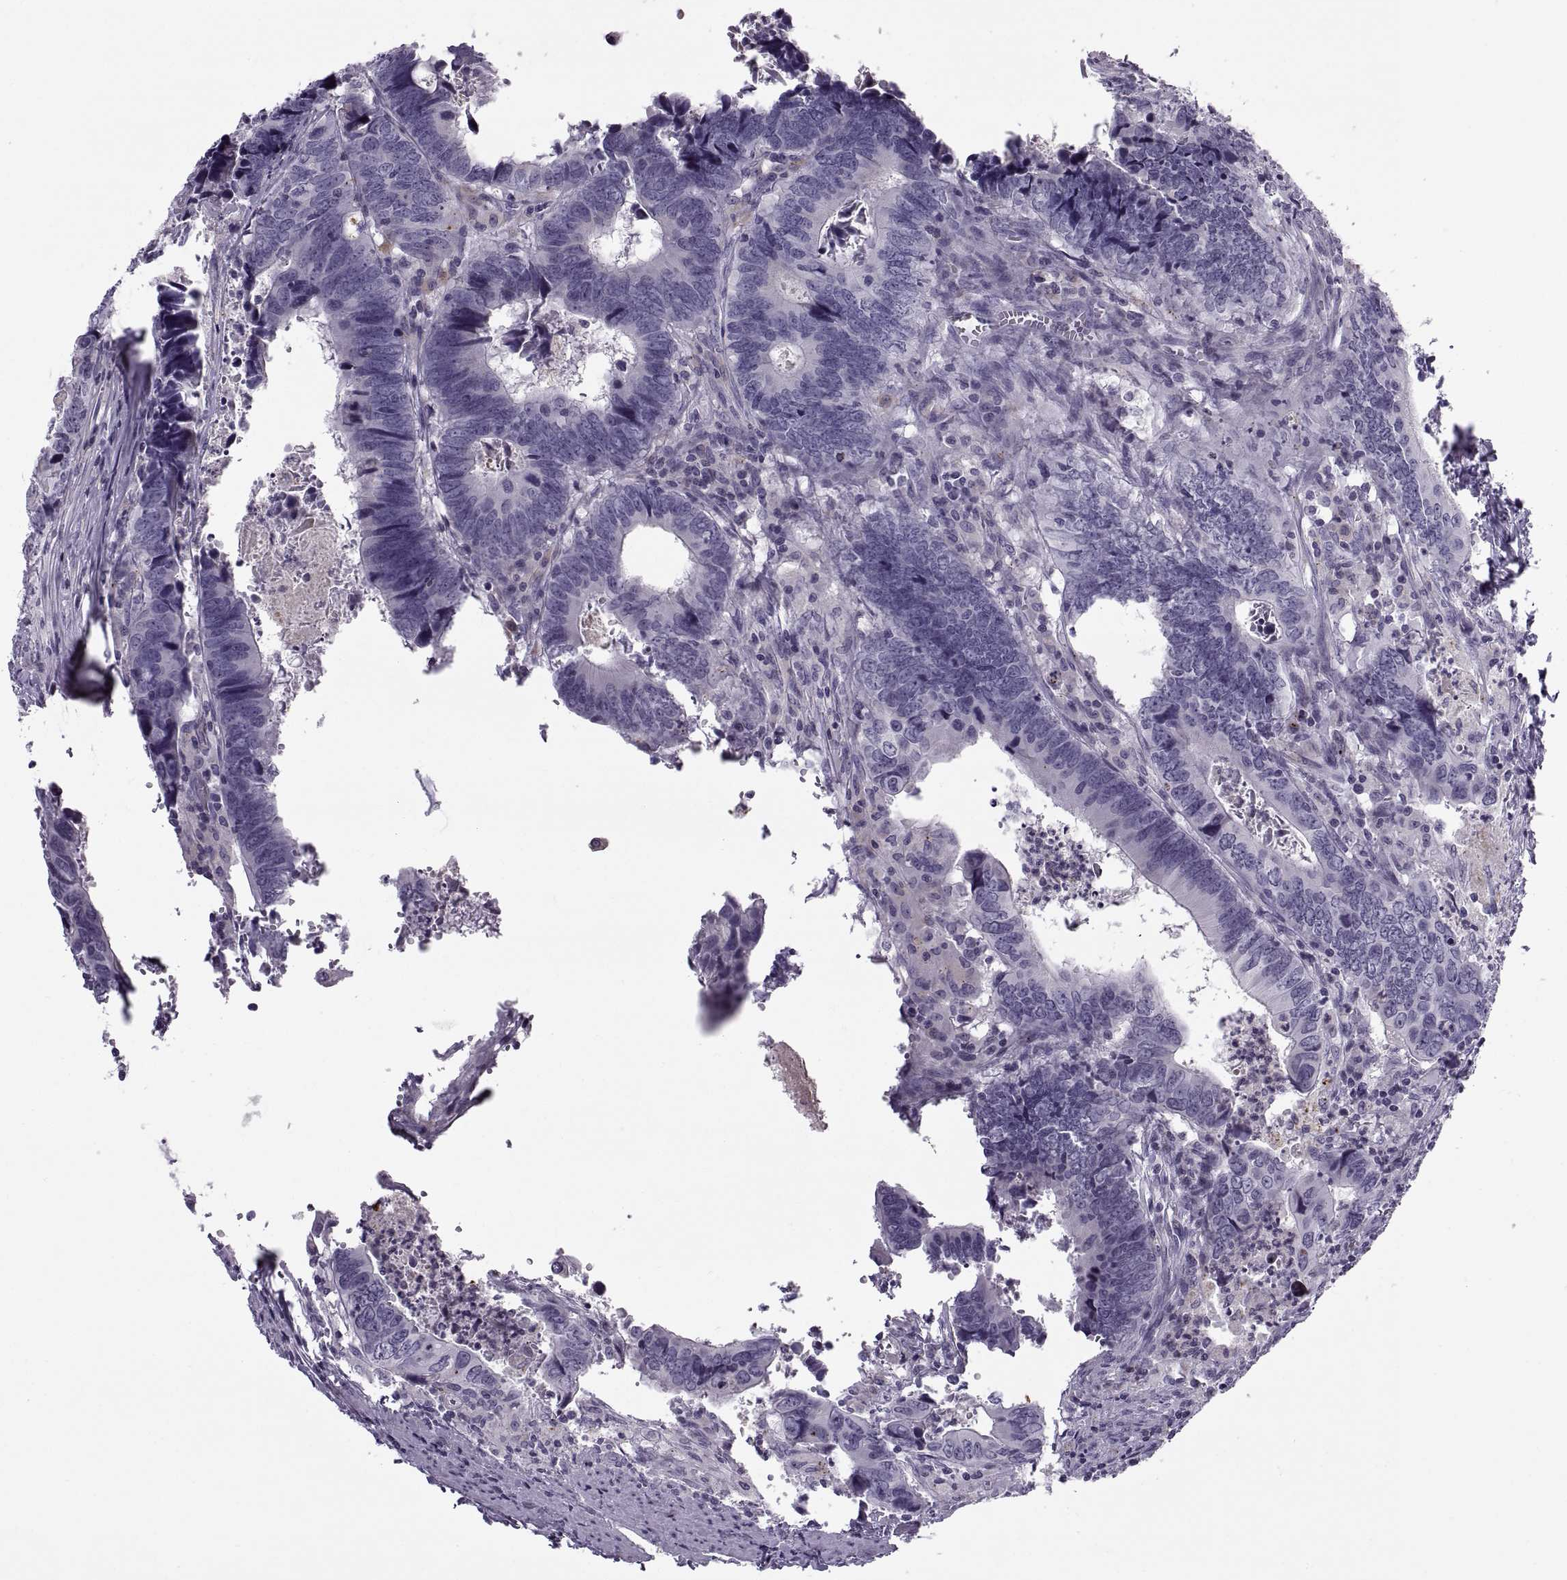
{"staining": {"intensity": "negative", "quantity": "none", "location": "none"}, "tissue": "colorectal cancer", "cell_type": "Tumor cells", "image_type": "cancer", "snomed": [{"axis": "morphology", "description": "Adenocarcinoma, NOS"}, {"axis": "topography", "description": "Colon"}], "caption": "A high-resolution micrograph shows immunohistochemistry staining of colorectal cancer, which exhibits no significant expression in tumor cells.", "gene": "CALCR", "patient": {"sex": "female", "age": 82}}